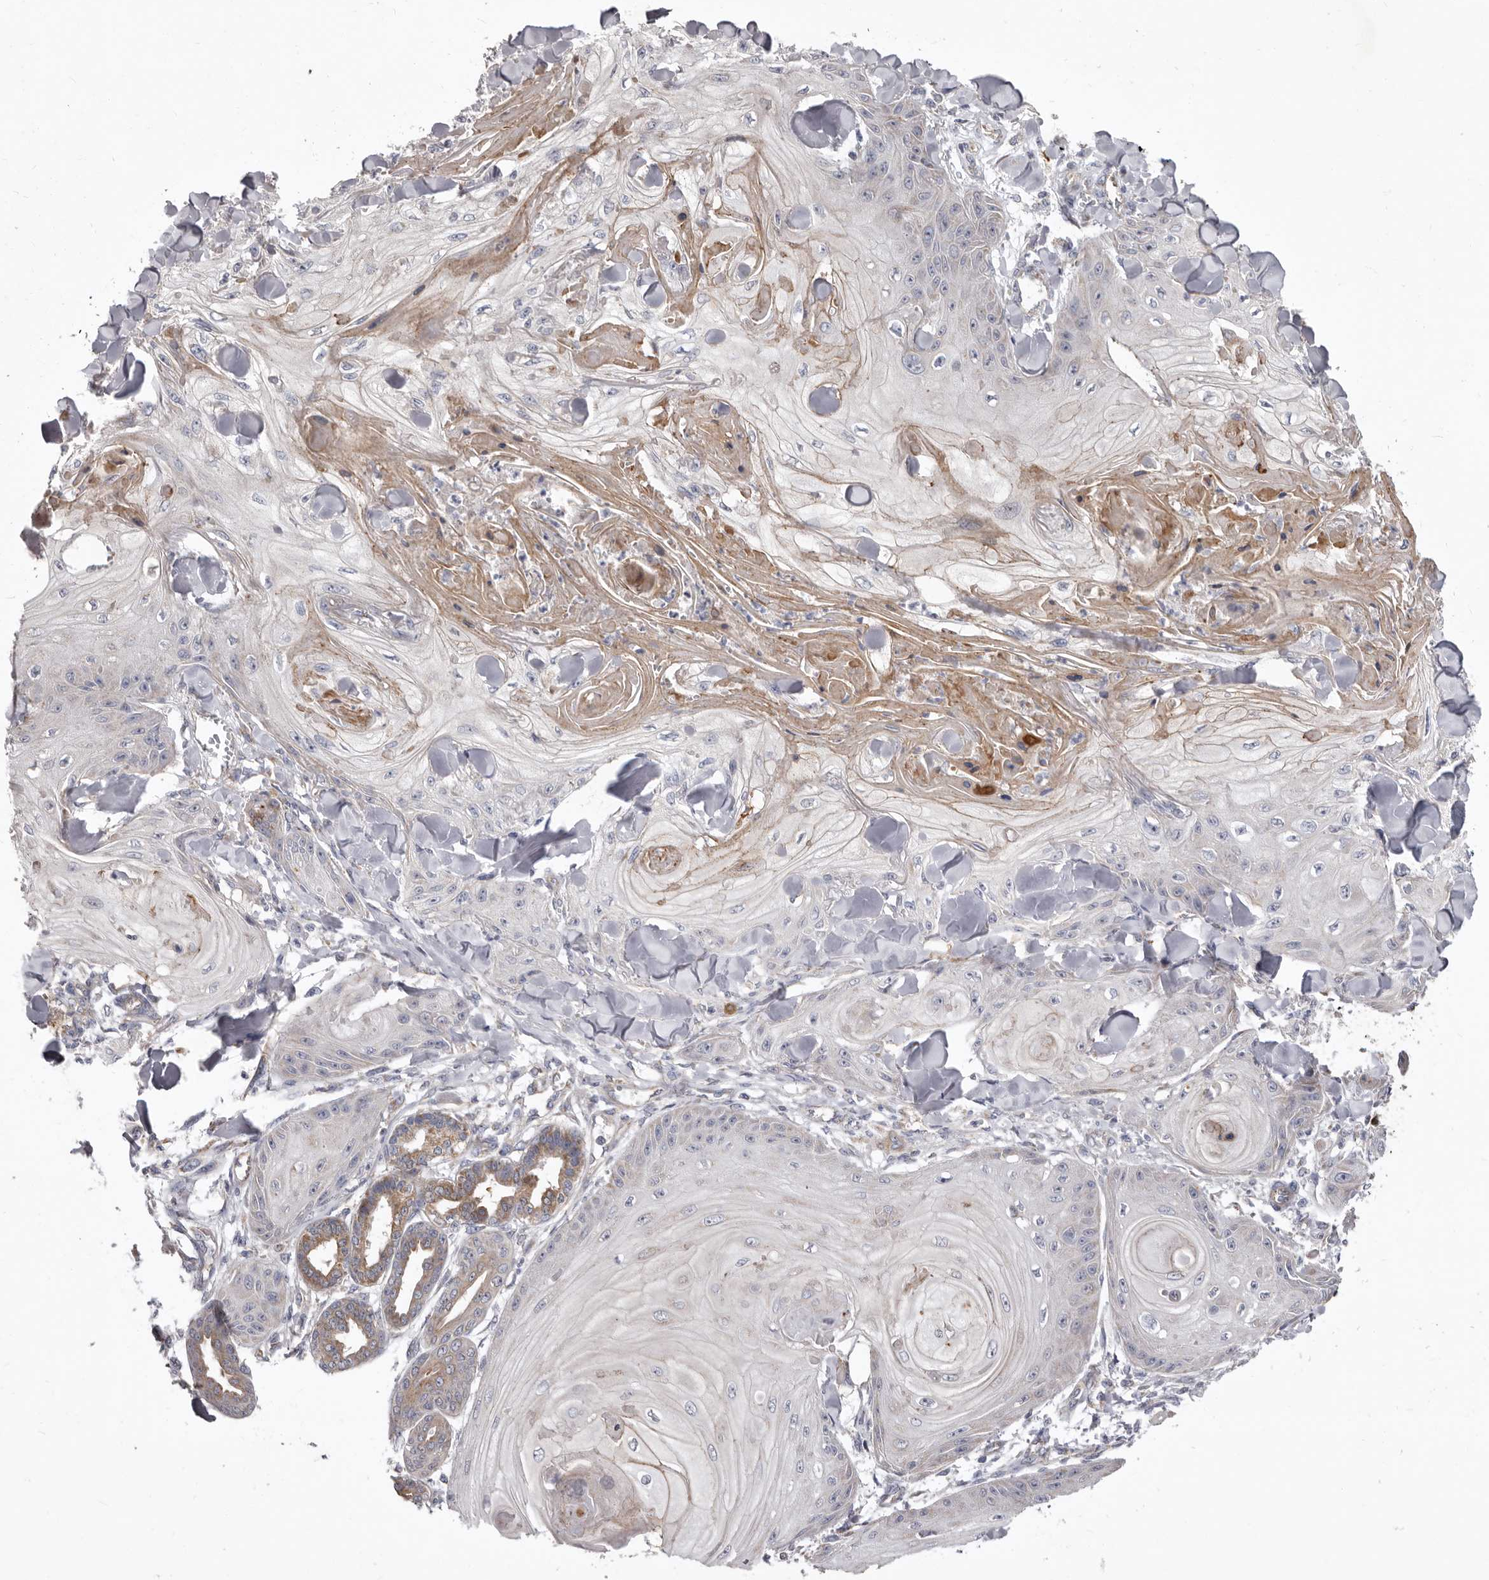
{"staining": {"intensity": "weak", "quantity": "<25%", "location": "cytoplasmic/membranous"}, "tissue": "skin cancer", "cell_type": "Tumor cells", "image_type": "cancer", "snomed": [{"axis": "morphology", "description": "Squamous cell carcinoma, NOS"}, {"axis": "topography", "description": "Skin"}], "caption": "An immunohistochemistry histopathology image of squamous cell carcinoma (skin) is shown. There is no staining in tumor cells of squamous cell carcinoma (skin).", "gene": "FMO2", "patient": {"sex": "male", "age": 74}}